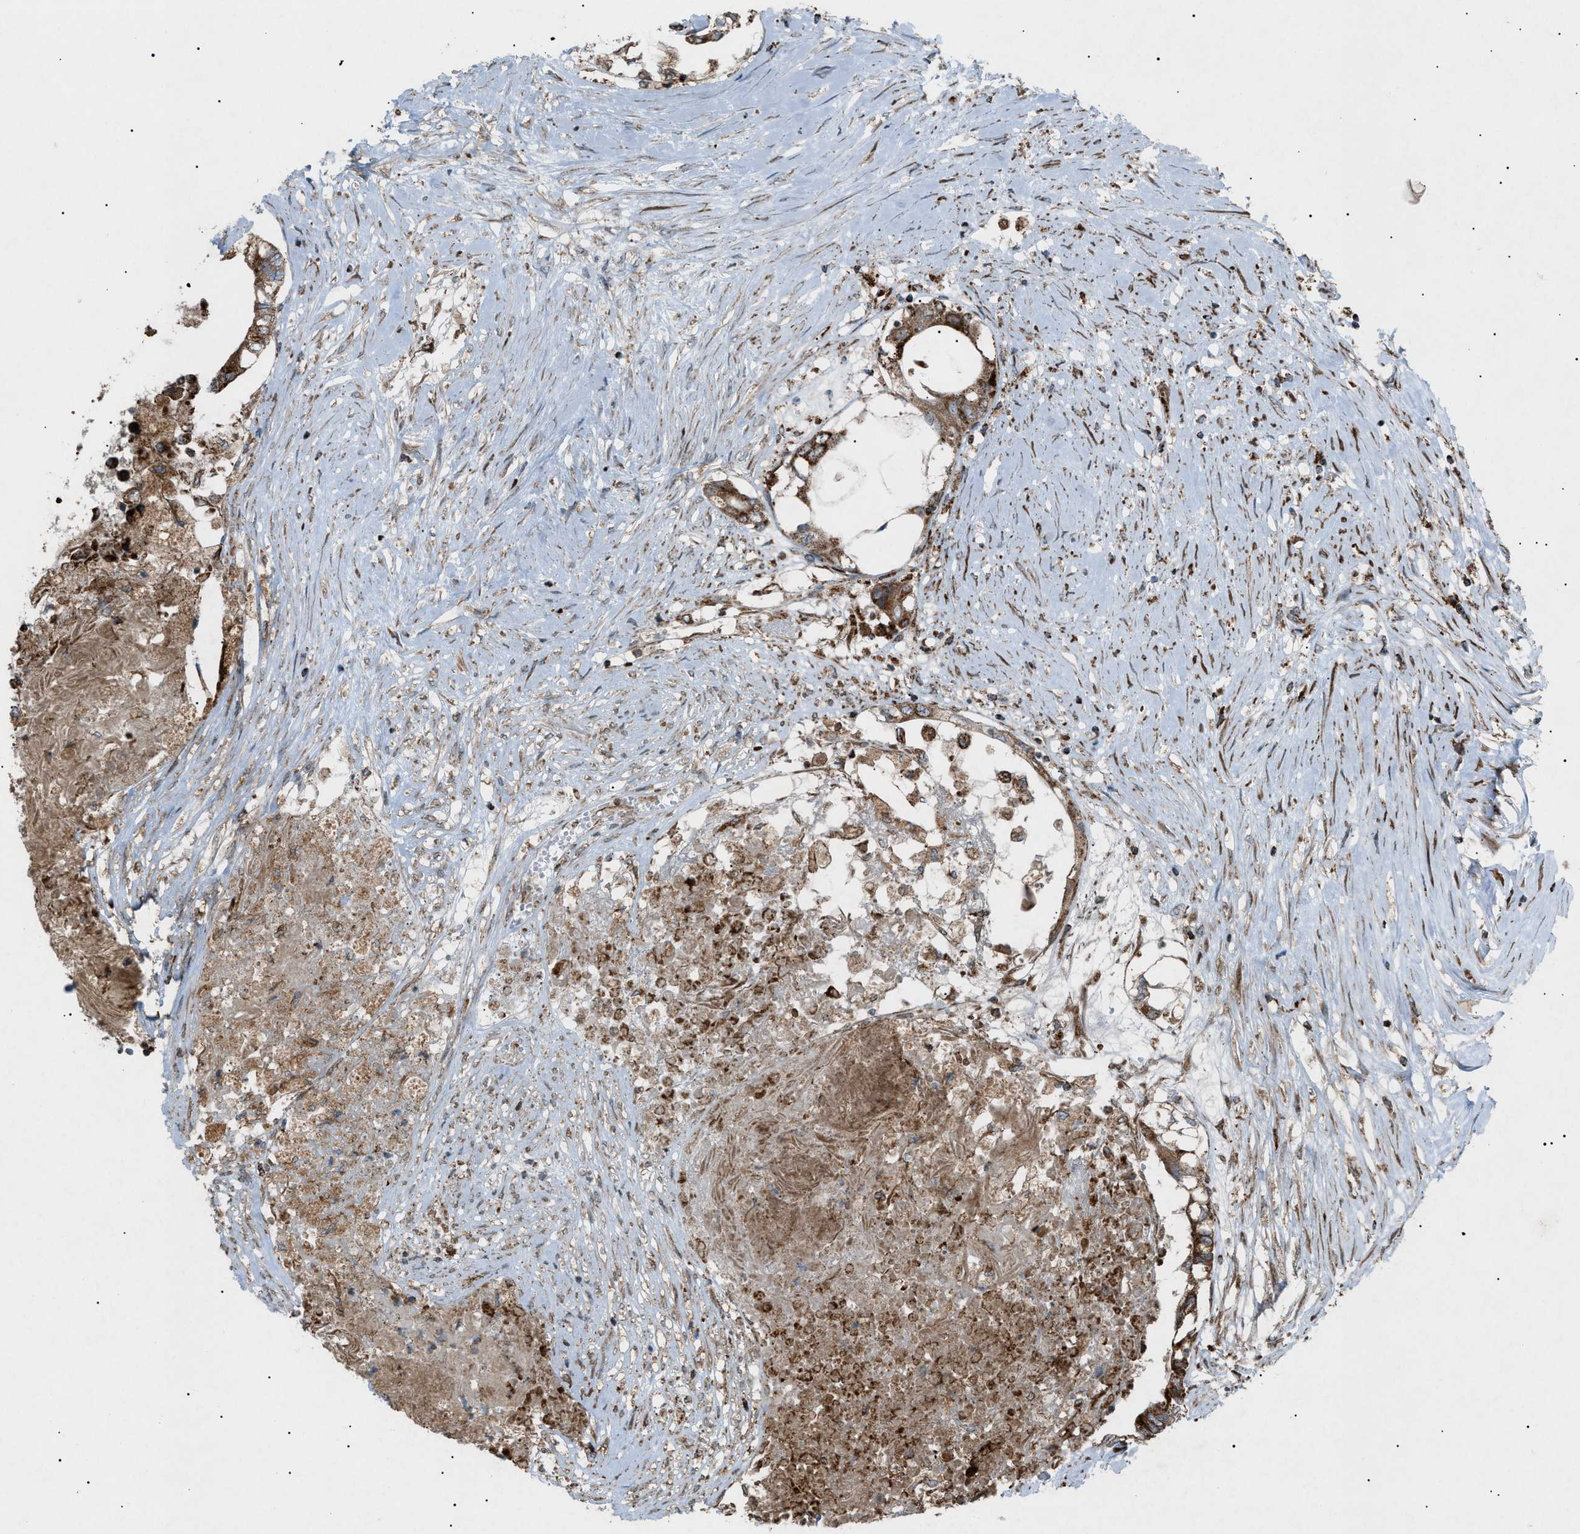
{"staining": {"intensity": "strong", "quantity": ">75%", "location": "cytoplasmic/membranous"}, "tissue": "colorectal cancer", "cell_type": "Tumor cells", "image_type": "cancer", "snomed": [{"axis": "morphology", "description": "Adenocarcinoma, NOS"}, {"axis": "topography", "description": "Rectum"}], "caption": "Protein staining of colorectal adenocarcinoma tissue displays strong cytoplasmic/membranous positivity in about >75% of tumor cells.", "gene": "C1GALT1C1", "patient": {"sex": "male", "age": 63}}